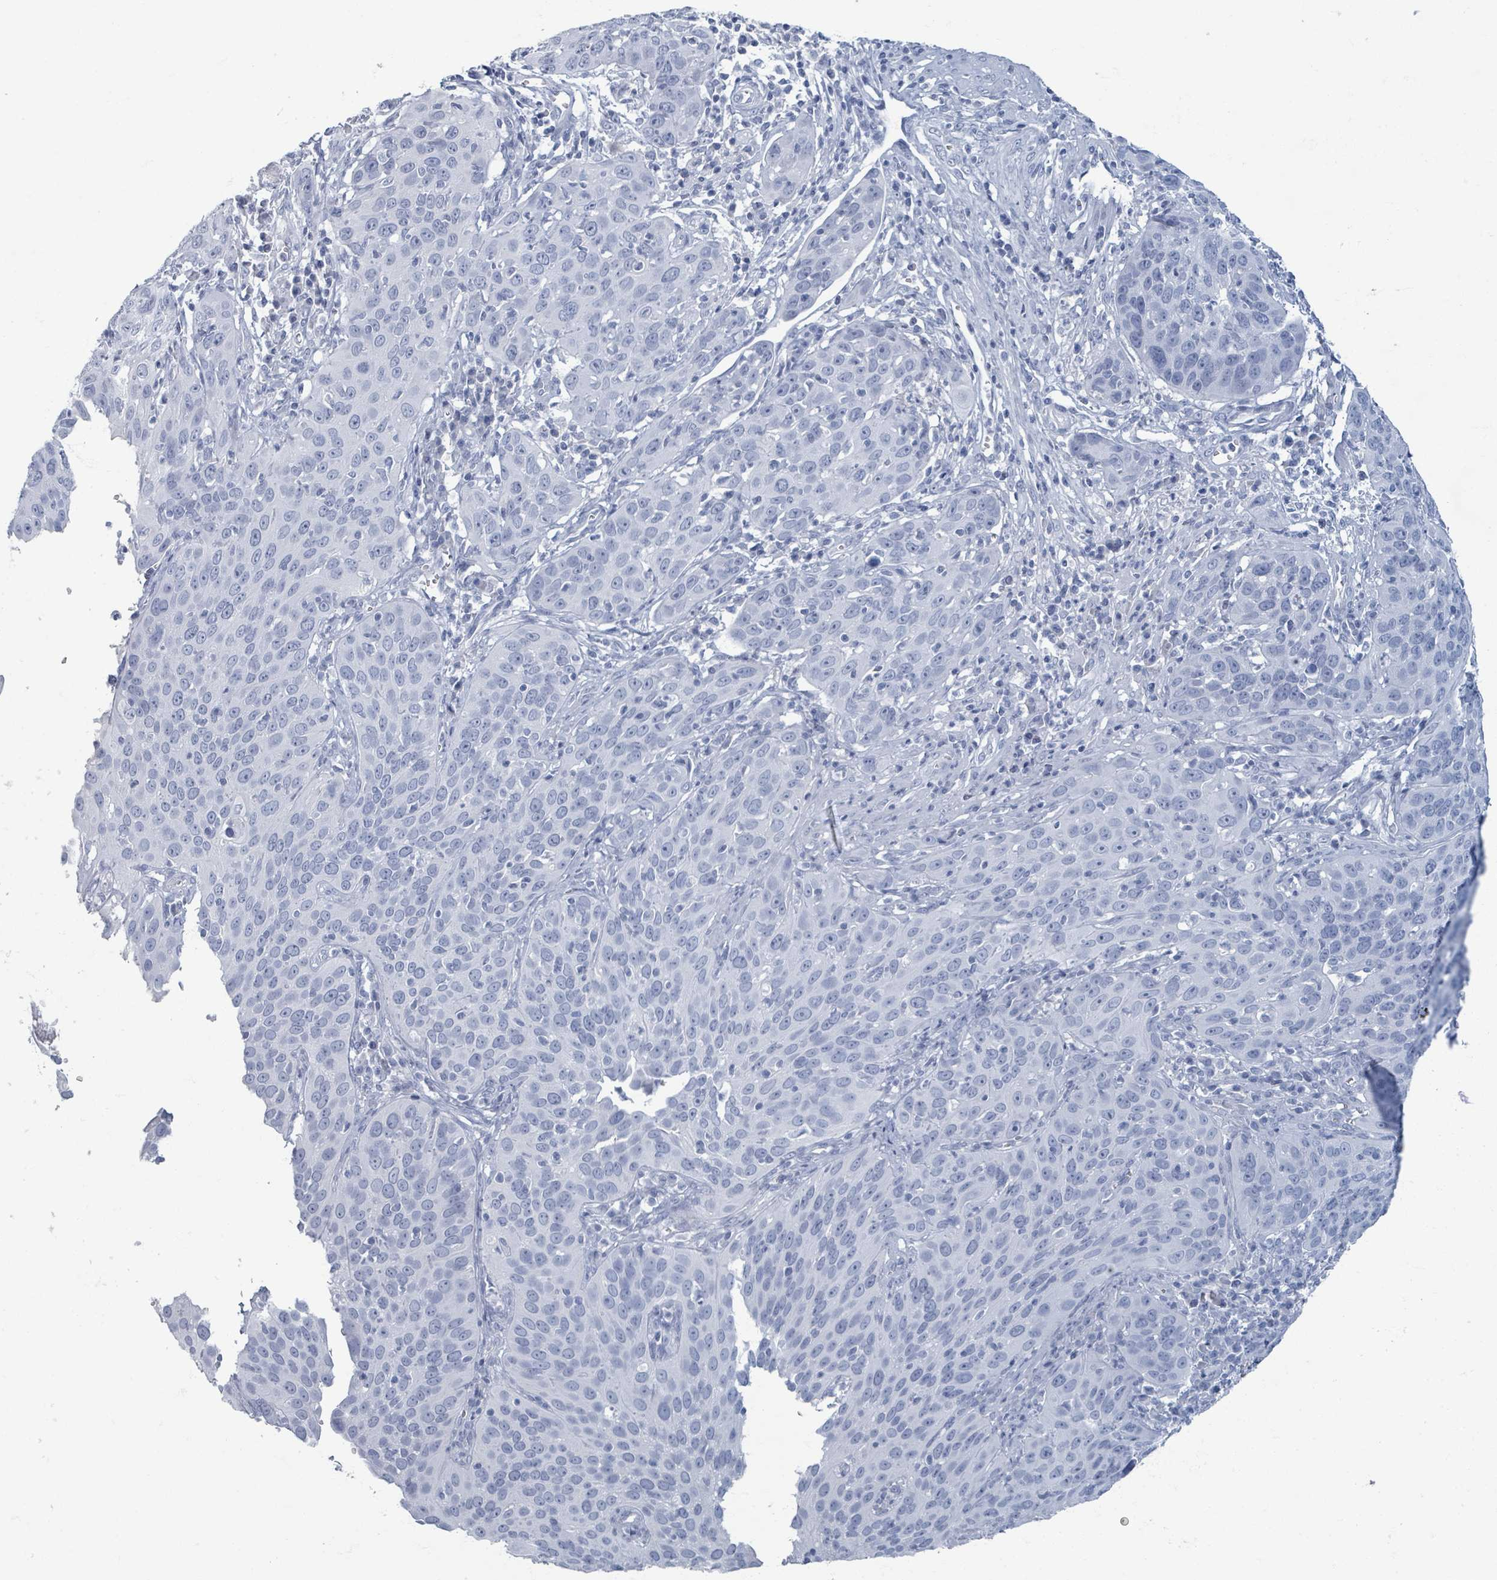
{"staining": {"intensity": "negative", "quantity": "none", "location": "none"}, "tissue": "cervical cancer", "cell_type": "Tumor cells", "image_type": "cancer", "snomed": [{"axis": "morphology", "description": "Squamous cell carcinoma, NOS"}, {"axis": "topography", "description": "Cervix"}], "caption": "IHC image of neoplastic tissue: human squamous cell carcinoma (cervical) stained with DAB (3,3'-diaminobenzidine) exhibits no significant protein expression in tumor cells. (DAB (3,3'-diaminobenzidine) immunohistochemistry (IHC) visualized using brightfield microscopy, high magnification).", "gene": "TAS2R1", "patient": {"sex": "female", "age": 36}}